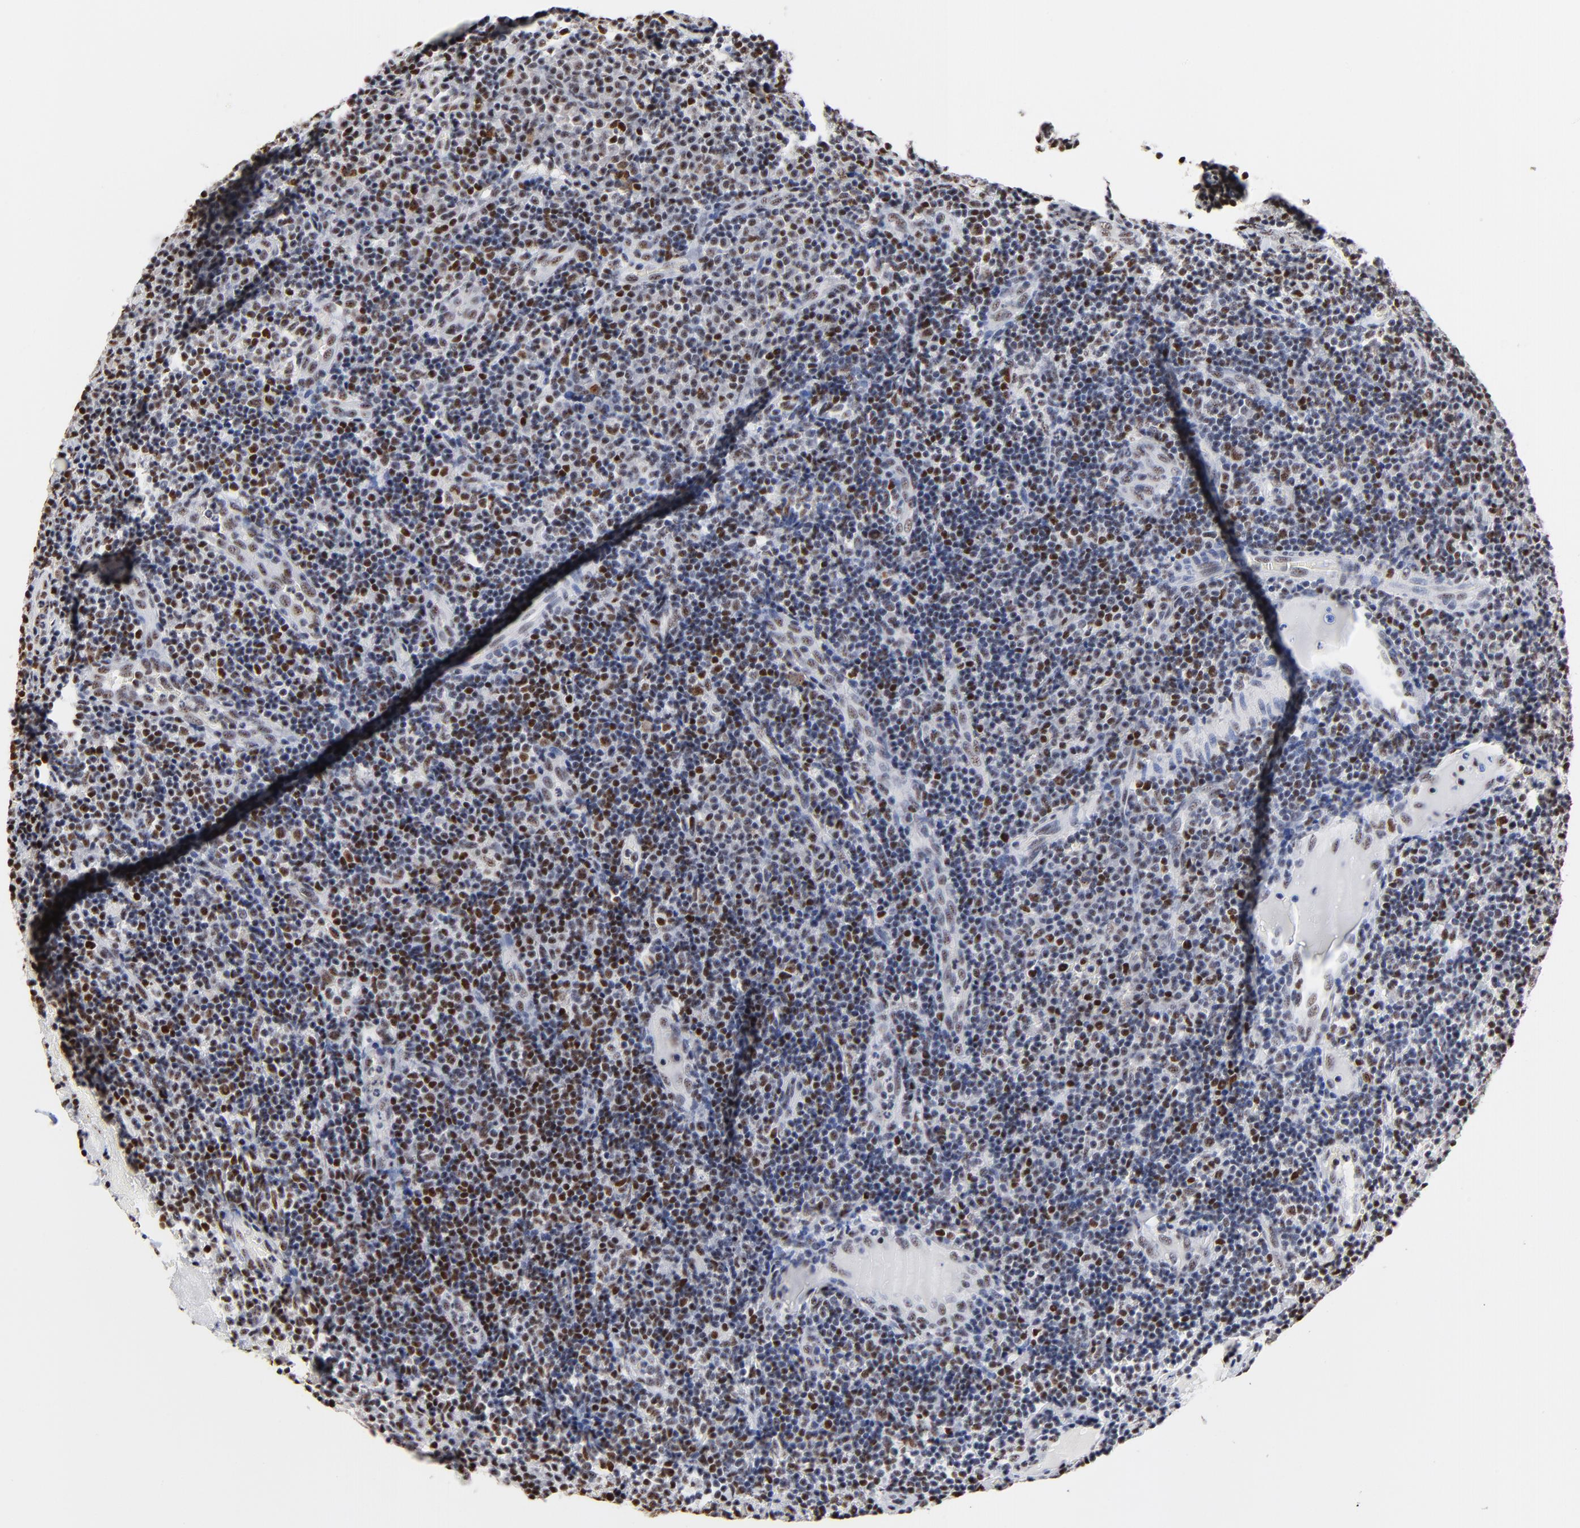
{"staining": {"intensity": "strong", "quantity": ">75%", "location": "nuclear"}, "tissue": "tonsil", "cell_type": "Germinal center cells", "image_type": "normal", "snomed": [{"axis": "morphology", "description": "Normal tissue, NOS"}, {"axis": "topography", "description": "Tonsil"}], "caption": "A photomicrograph showing strong nuclear expression in about >75% of germinal center cells in normal tonsil, as visualized by brown immunohistochemical staining.", "gene": "MBD4", "patient": {"sex": "female", "age": 40}}